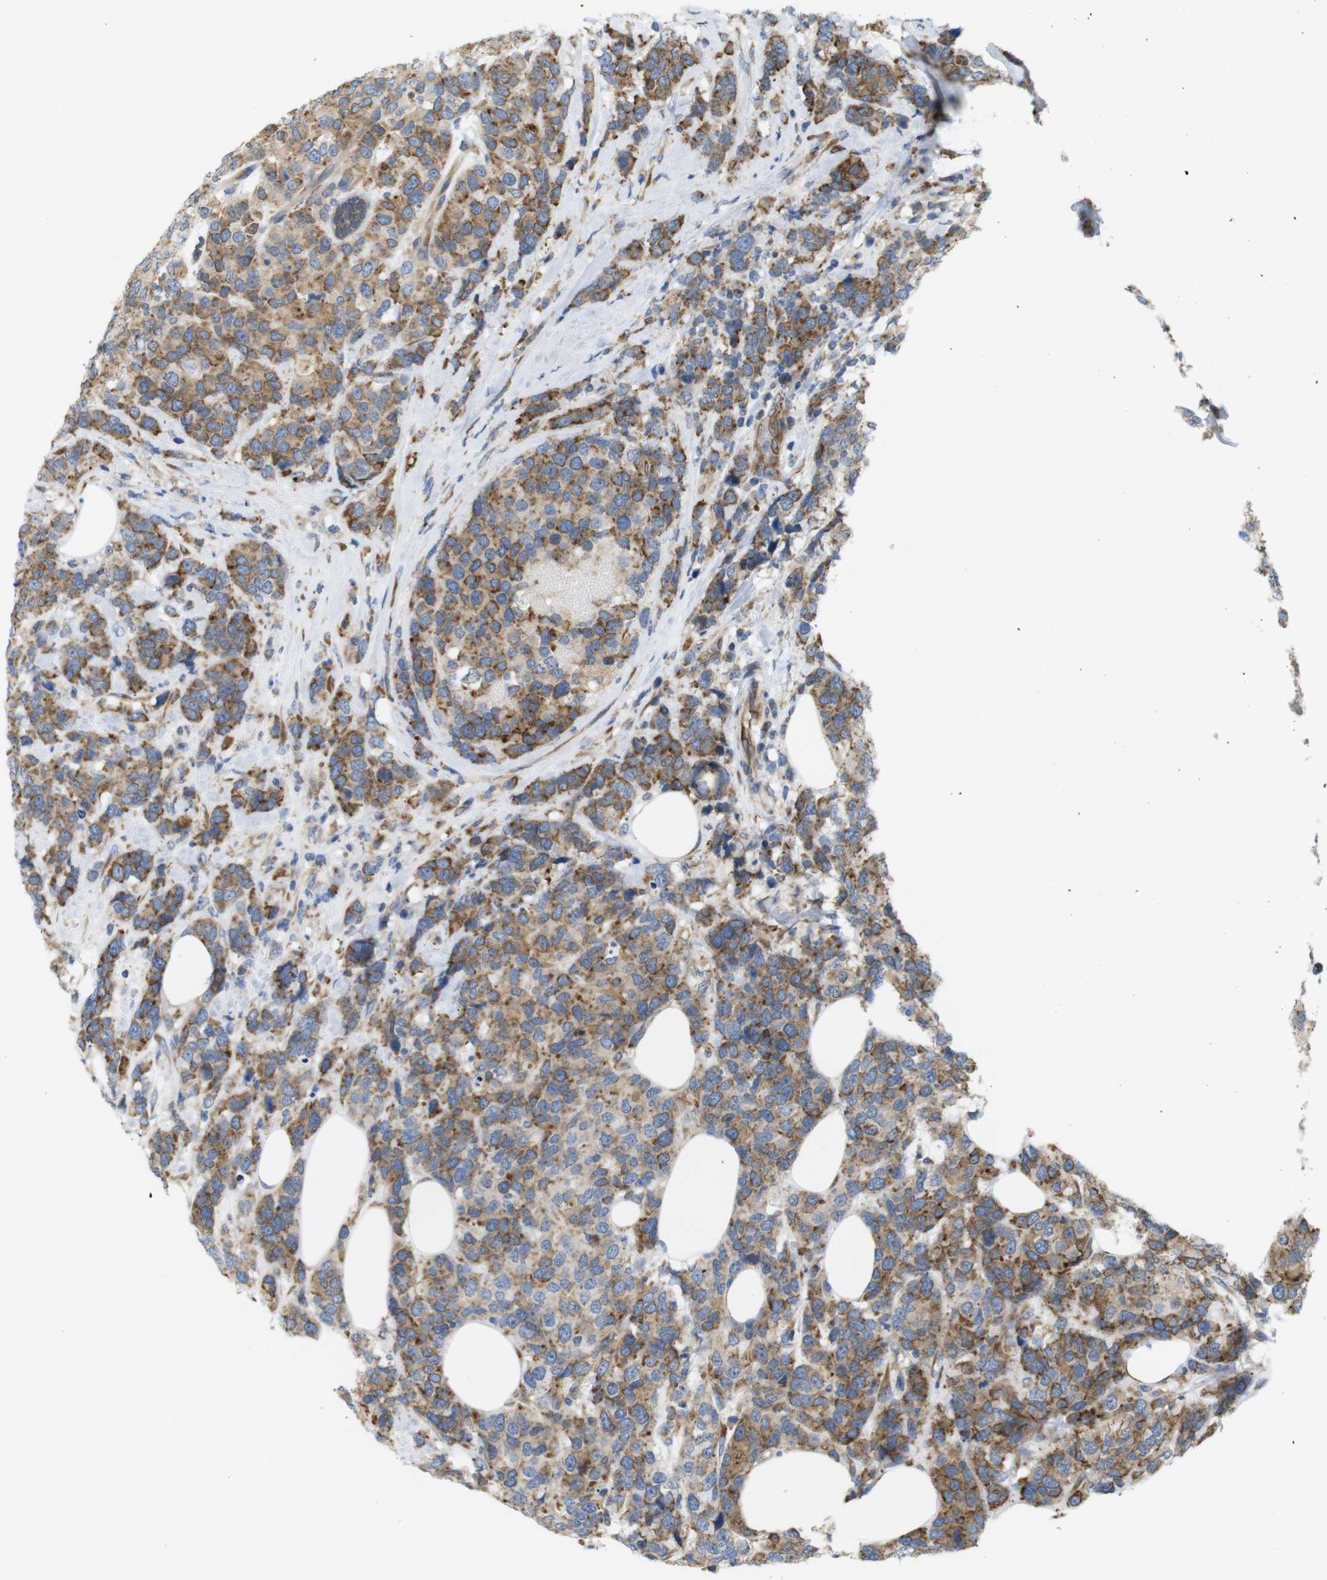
{"staining": {"intensity": "moderate", "quantity": ">75%", "location": "cytoplasmic/membranous"}, "tissue": "breast cancer", "cell_type": "Tumor cells", "image_type": "cancer", "snomed": [{"axis": "morphology", "description": "Lobular carcinoma"}, {"axis": "topography", "description": "Breast"}], "caption": "Protein expression by IHC displays moderate cytoplasmic/membranous positivity in approximately >75% of tumor cells in breast lobular carcinoma. (DAB (3,3'-diaminobenzidine) IHC, brown staining for protein, blue staining for nuclei).", "gene": "PCNX2", "patient": {"sex": "female", "age": 59}}